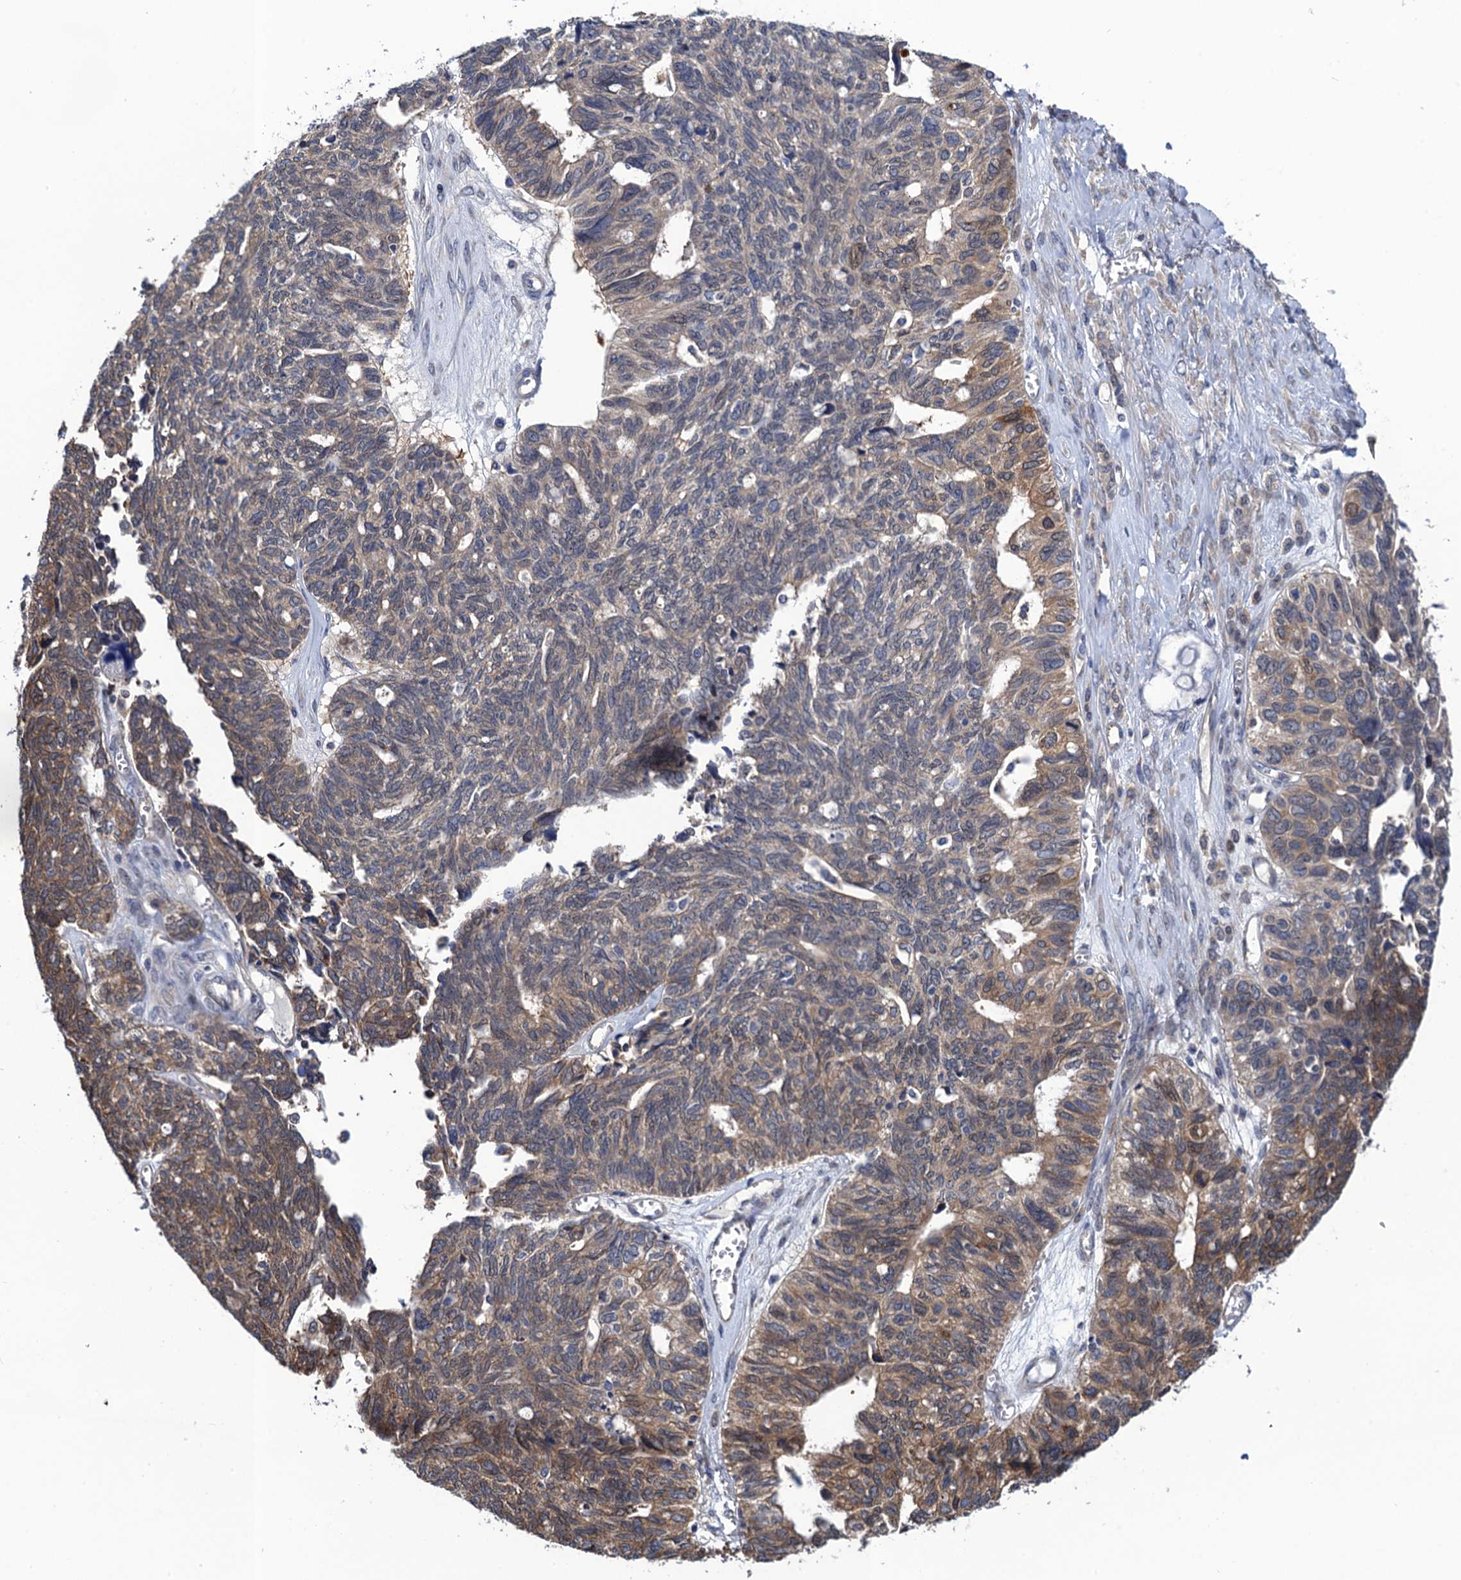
{"staining": {"intensity": "moderate", "quantity": "25%-75%", "location": "cytoplasmic/membranous"}, "tissue": "ovarian cancer", "cell_type": "Tumor cells", "image_type": "cancer", "snomed": [{"axis": "morphology", "description": "Cystadenocarcinoma, serous, NOS"}, {"axis": "topography", "description": "Ovary"}], "caption": "Moderate cytoplasmic/membranous positivity for a protein is identified in approximately 25%-75% of tumor cells of ovarian cancer using immunohistochemistry (IHC).", "gene": "PGLS", "patient": {"sex": "female", "age": 79}}